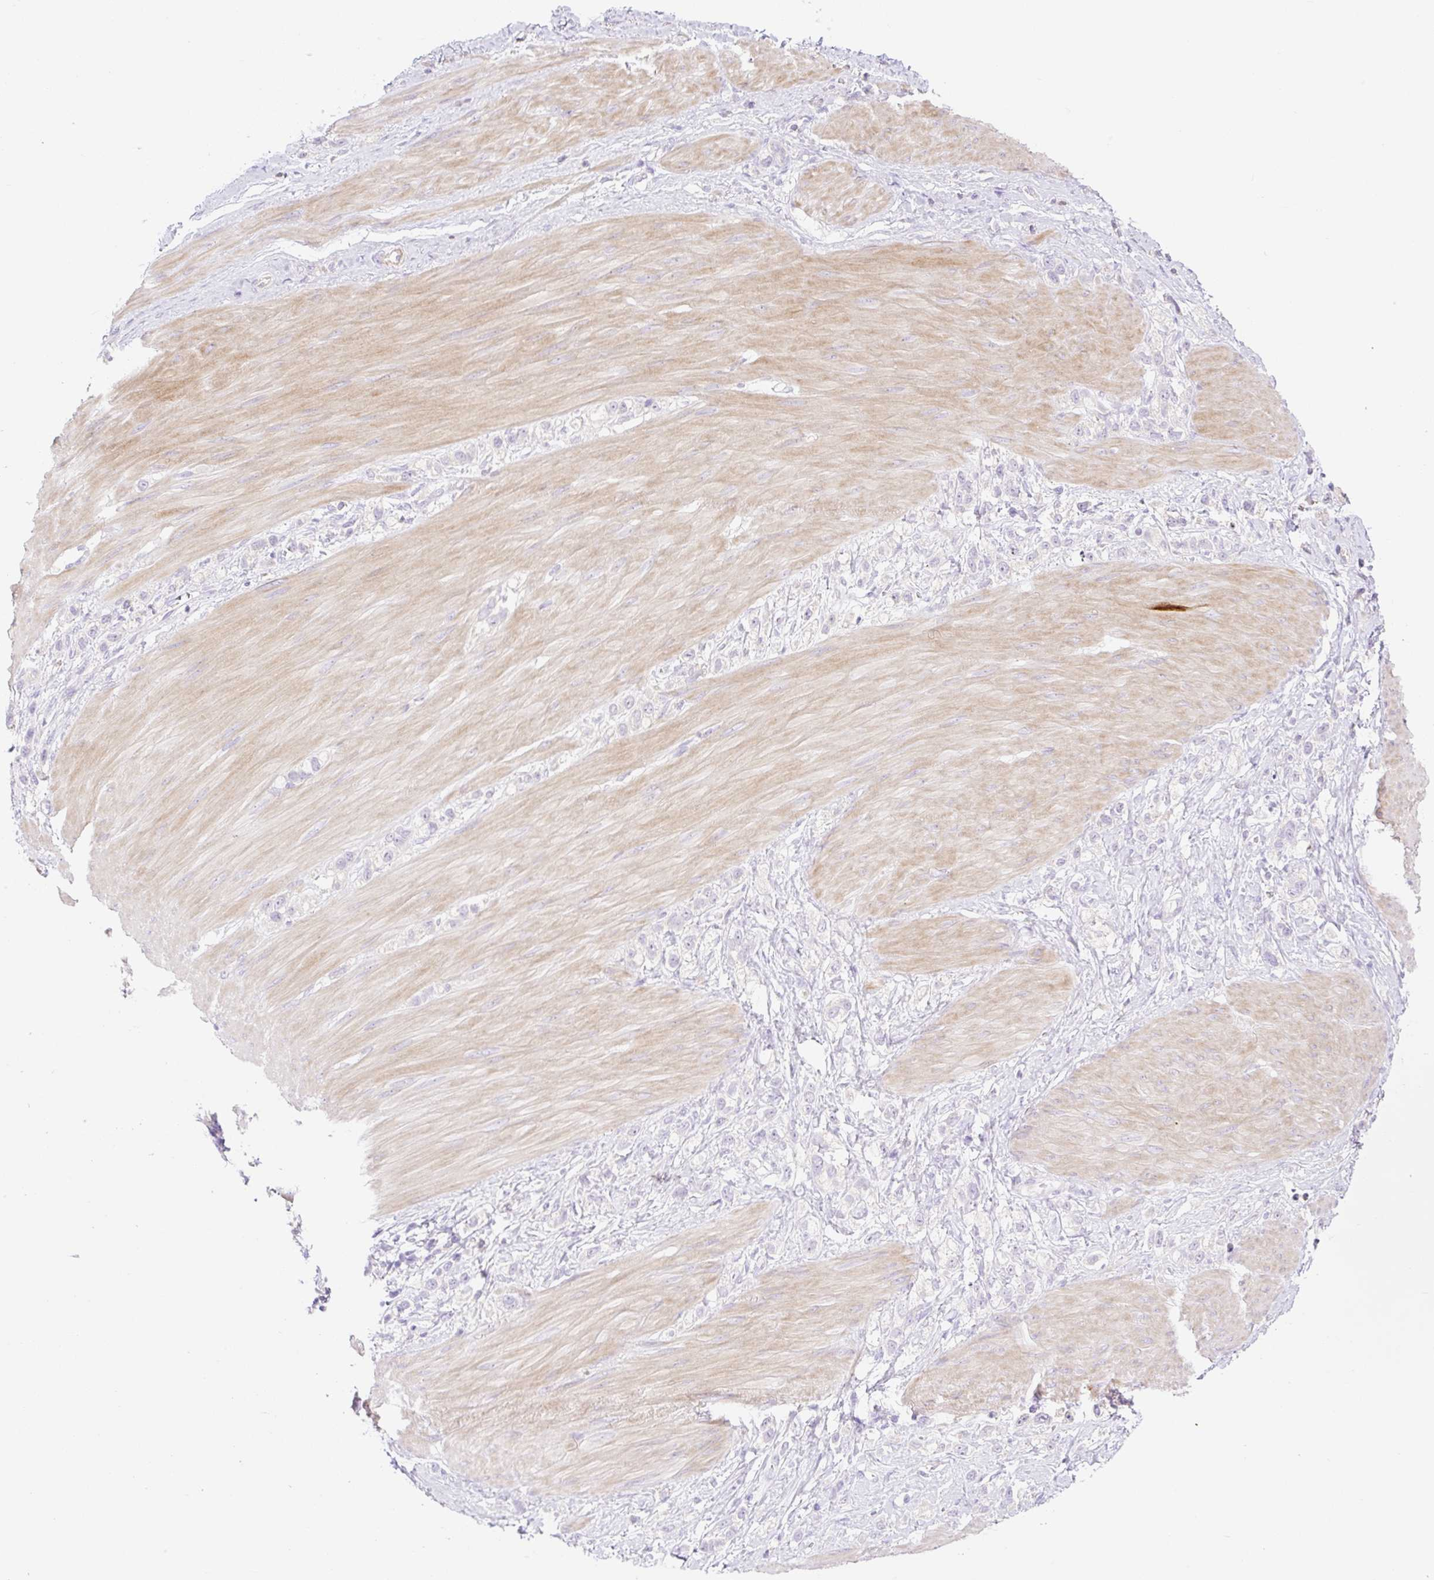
{"staining": {"intensity": "negative", "quantity": "none", "location": "none"}, "tissue": "stomach cancer", "cell_type": "Tumor cells", "image_type": "cancer", "snomed": [{"axis": "morphology", "description": "Adenocarcinoma, NOS"}, {"axis": "topography", "description": "Stomach"}], "caption": "There is no significant expression in tumor cells of stomach cancer. Brightfield microscopy of immunohistochemistry stained with DAB (brown) and hematoxylin (blue), captured at high magnification.", "gene": "VPS25", "patient": {"sex": "female", "age": 65}}